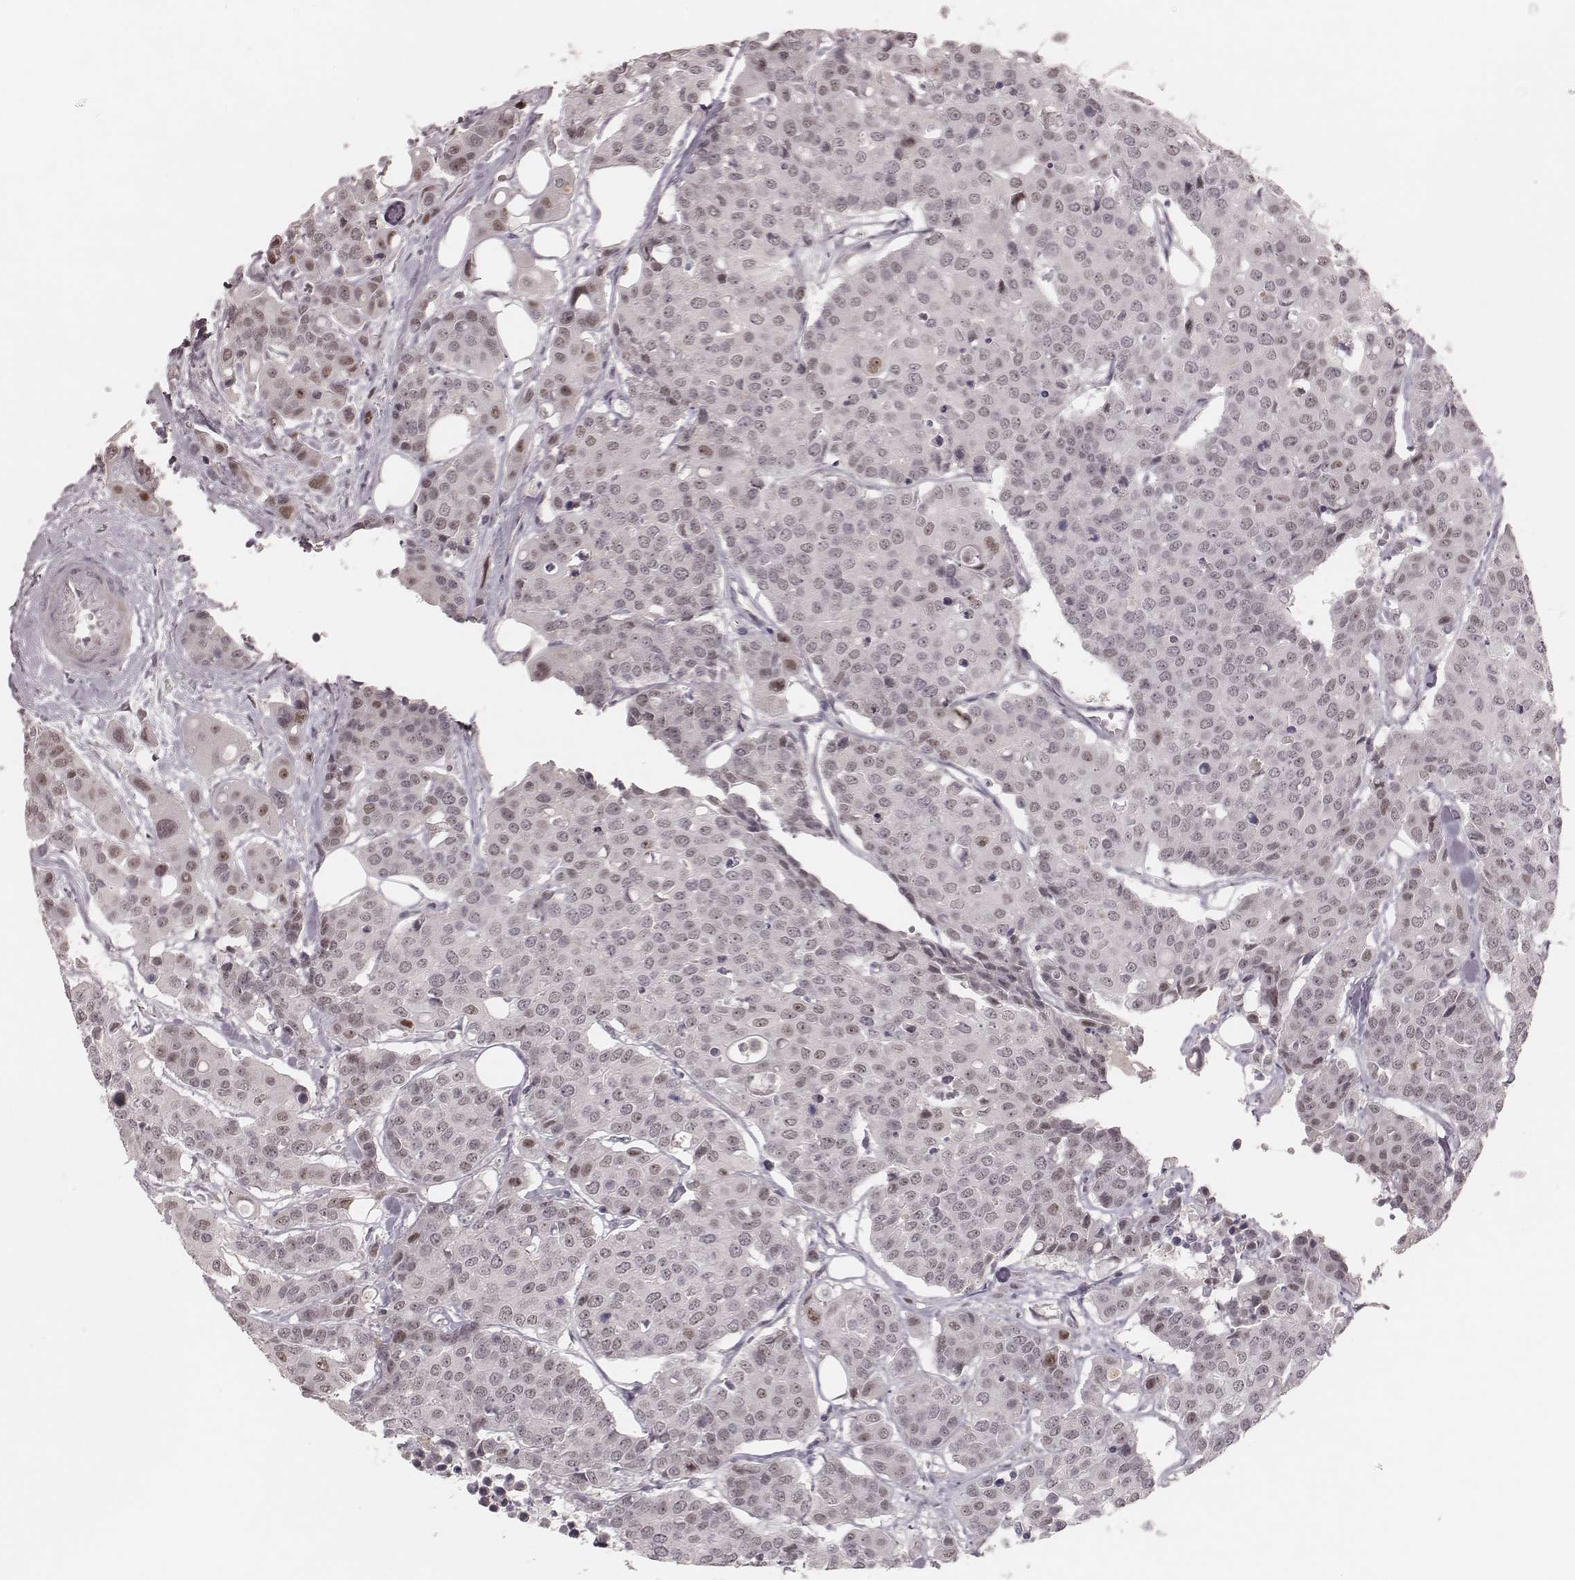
{"staining": {"intensity": "weak", "quantity": "<25%", "location": "nuclear"}, "tissue": "carcinoid", "cell_type": "Tumor cells", "image_type": "cancer", "snomed": [{"axis": "morphology", "description": "Carcinoid, malignant, NOS"}, {"axis": "topography", "description": "Colon"}], "caption": "IHC of carcinoid exhibits no positivity in tumor cells. (DAB (3,3'-diaminobenzidine) immunohistochemistry visualized using brightfield microscopy, high magnification).", "gene": "FAM13B", "patient": {"sex": "male", "age": 81}}